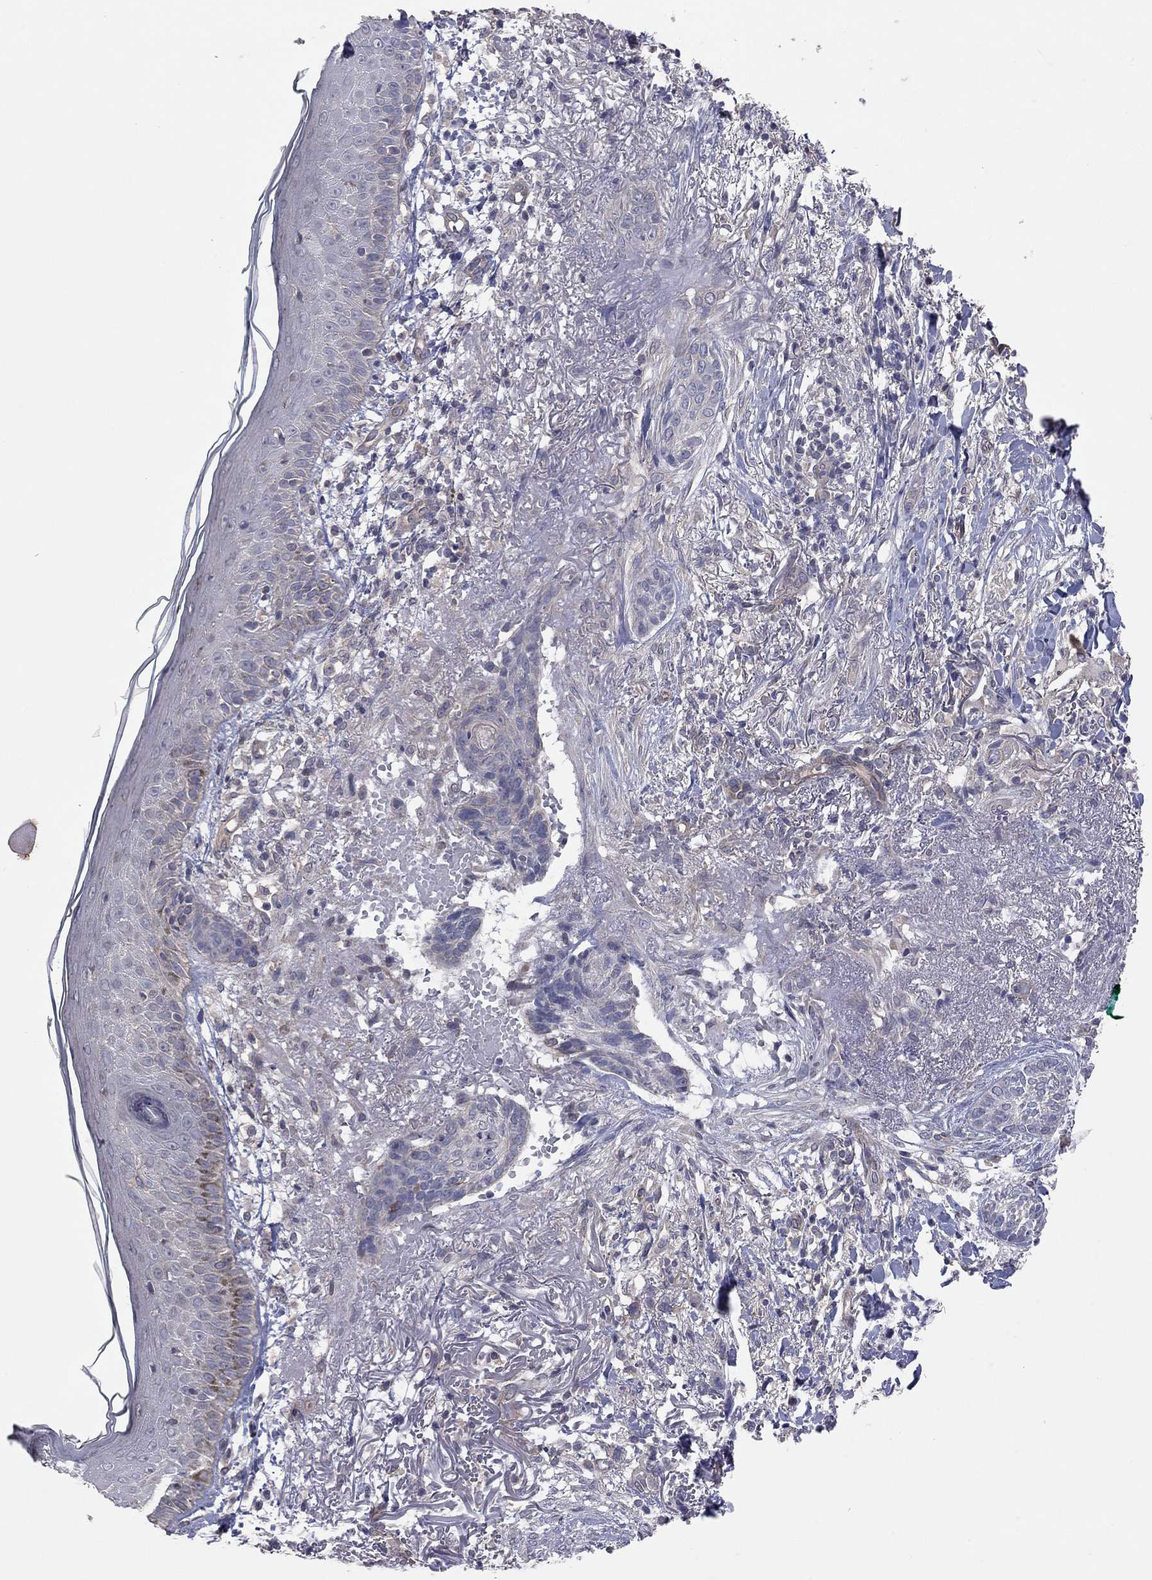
{"staining": {"intensity": "negative", "quantity": "none", "location": "none"}, "tissue": "skin cancer", "cell_type": "Tumor cells", "image_type": "cancer", "snomed": [{"axis": "morphology", "description": "Normal tissue, NOS"}, {"axis": "morphology", "description": "Basal cell carcinoma"}, {"axis": "topography", "description": "Skin"}], "caption": "Immunohistochemical staining of human skin cancer (basal cell carcinoma) exhibits no significant expression in tumor cells. The staining was performed using DAB to visualize the protein expression in brown, while the nuclei were stained in blue with hematoxylin (Magnification: 20x).", "gene": "KCNB1", "patient": {"sex": "male", "age": 84}}